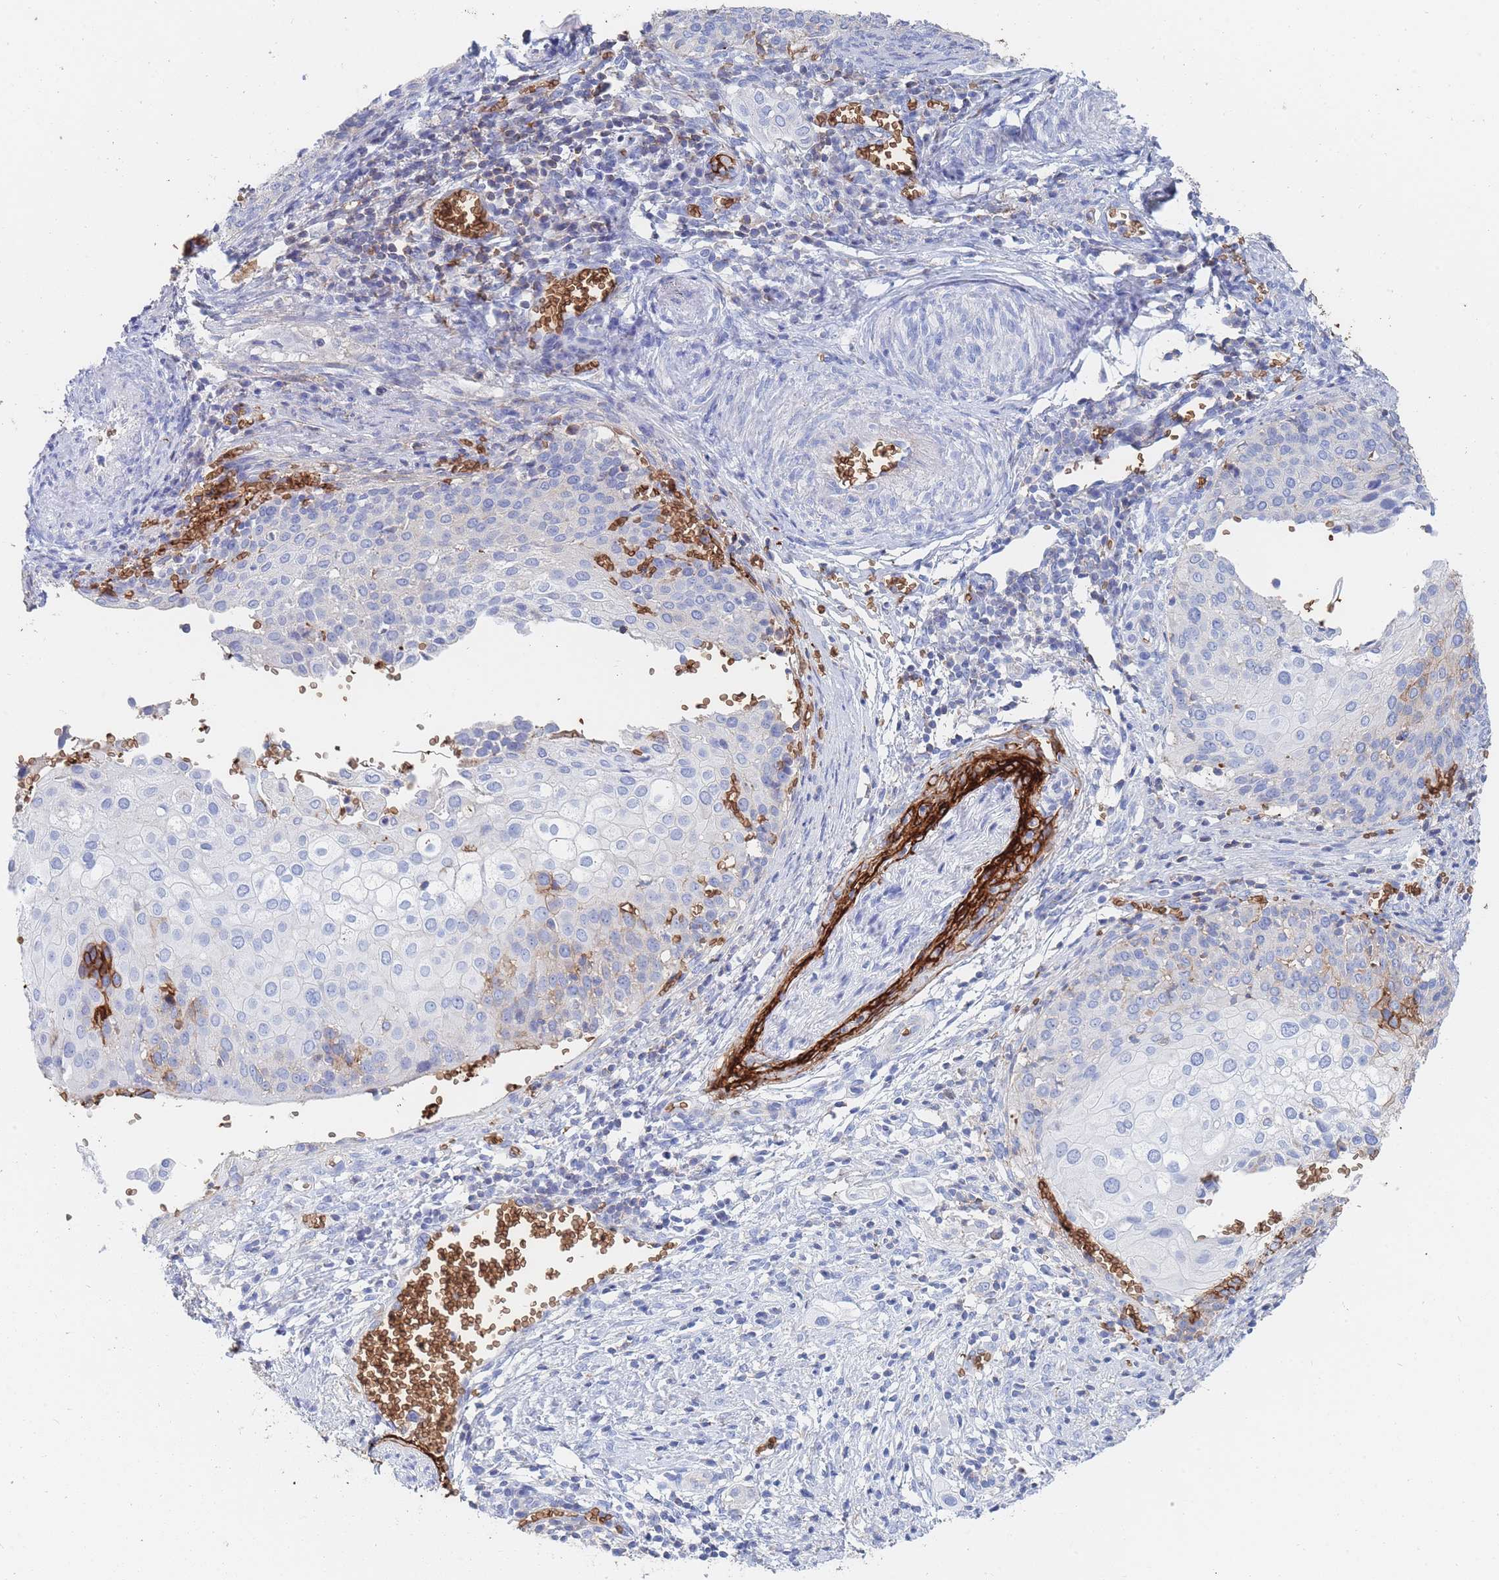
{"staining": {"intensity": "negative", "quantity": "none", "location": "none"}, "tissue": "cervical cancer", "cell_type": "Tumor cells", "image_type": "cancer", "snomed": [{"axis": "morphology", "description": "Squamous cell carcinoma, NOS"}, {"axis": "topography", "description": "Cervix"}], "caption": "Immunohistochemistry of human cervical squamous cell carcinoma displays no positivity in tumor cells. Brightfield microscopy of IHC stained with DAB (3,3'-diaminobenzidine) (brown) and hematoxylin (blue), captured at high magnification.", "gene": "SLC2A1", "patient": {"sex": "female", "age": 44}}